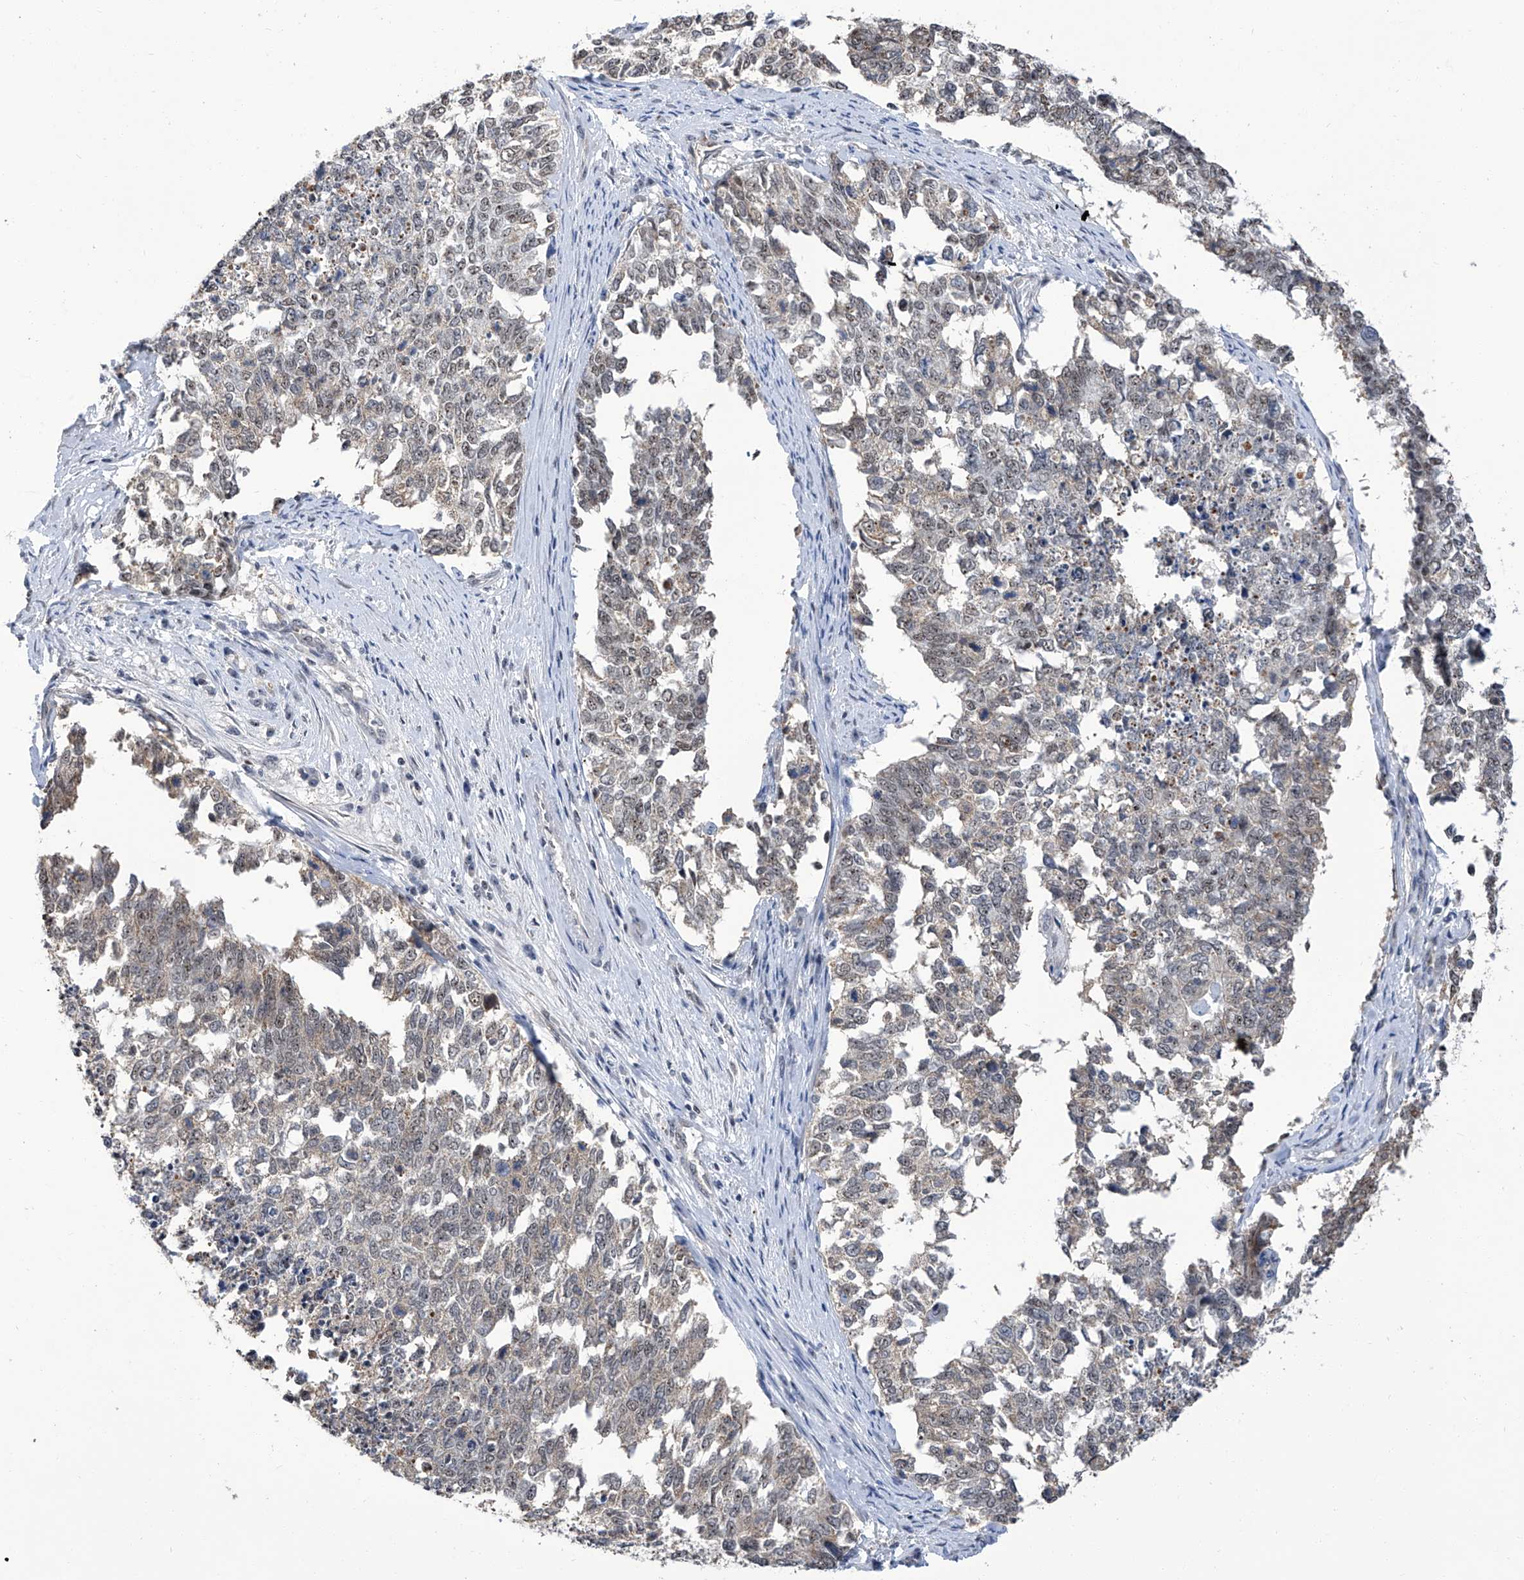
{"staining": {"intensity": "weak", "quantity": "<25%", "location": "nuclear"}, "tissue": "cervical cancer", "cell_type": "Tumor cells", "image_type": "cancer", "snomed": [{"axis": "morphology", "description": "Squamous cell carcinoma, NOS"}, {"axis": "topography", "description": "Cervix"}], "caption": "IHC photomicrograph of neoplastic tissue: human cervical cancer stained with DAB shows no significant protein expression in tumor cells.", "gene": "CMTR1", "patient": {"sex": "female", "age": 63}}